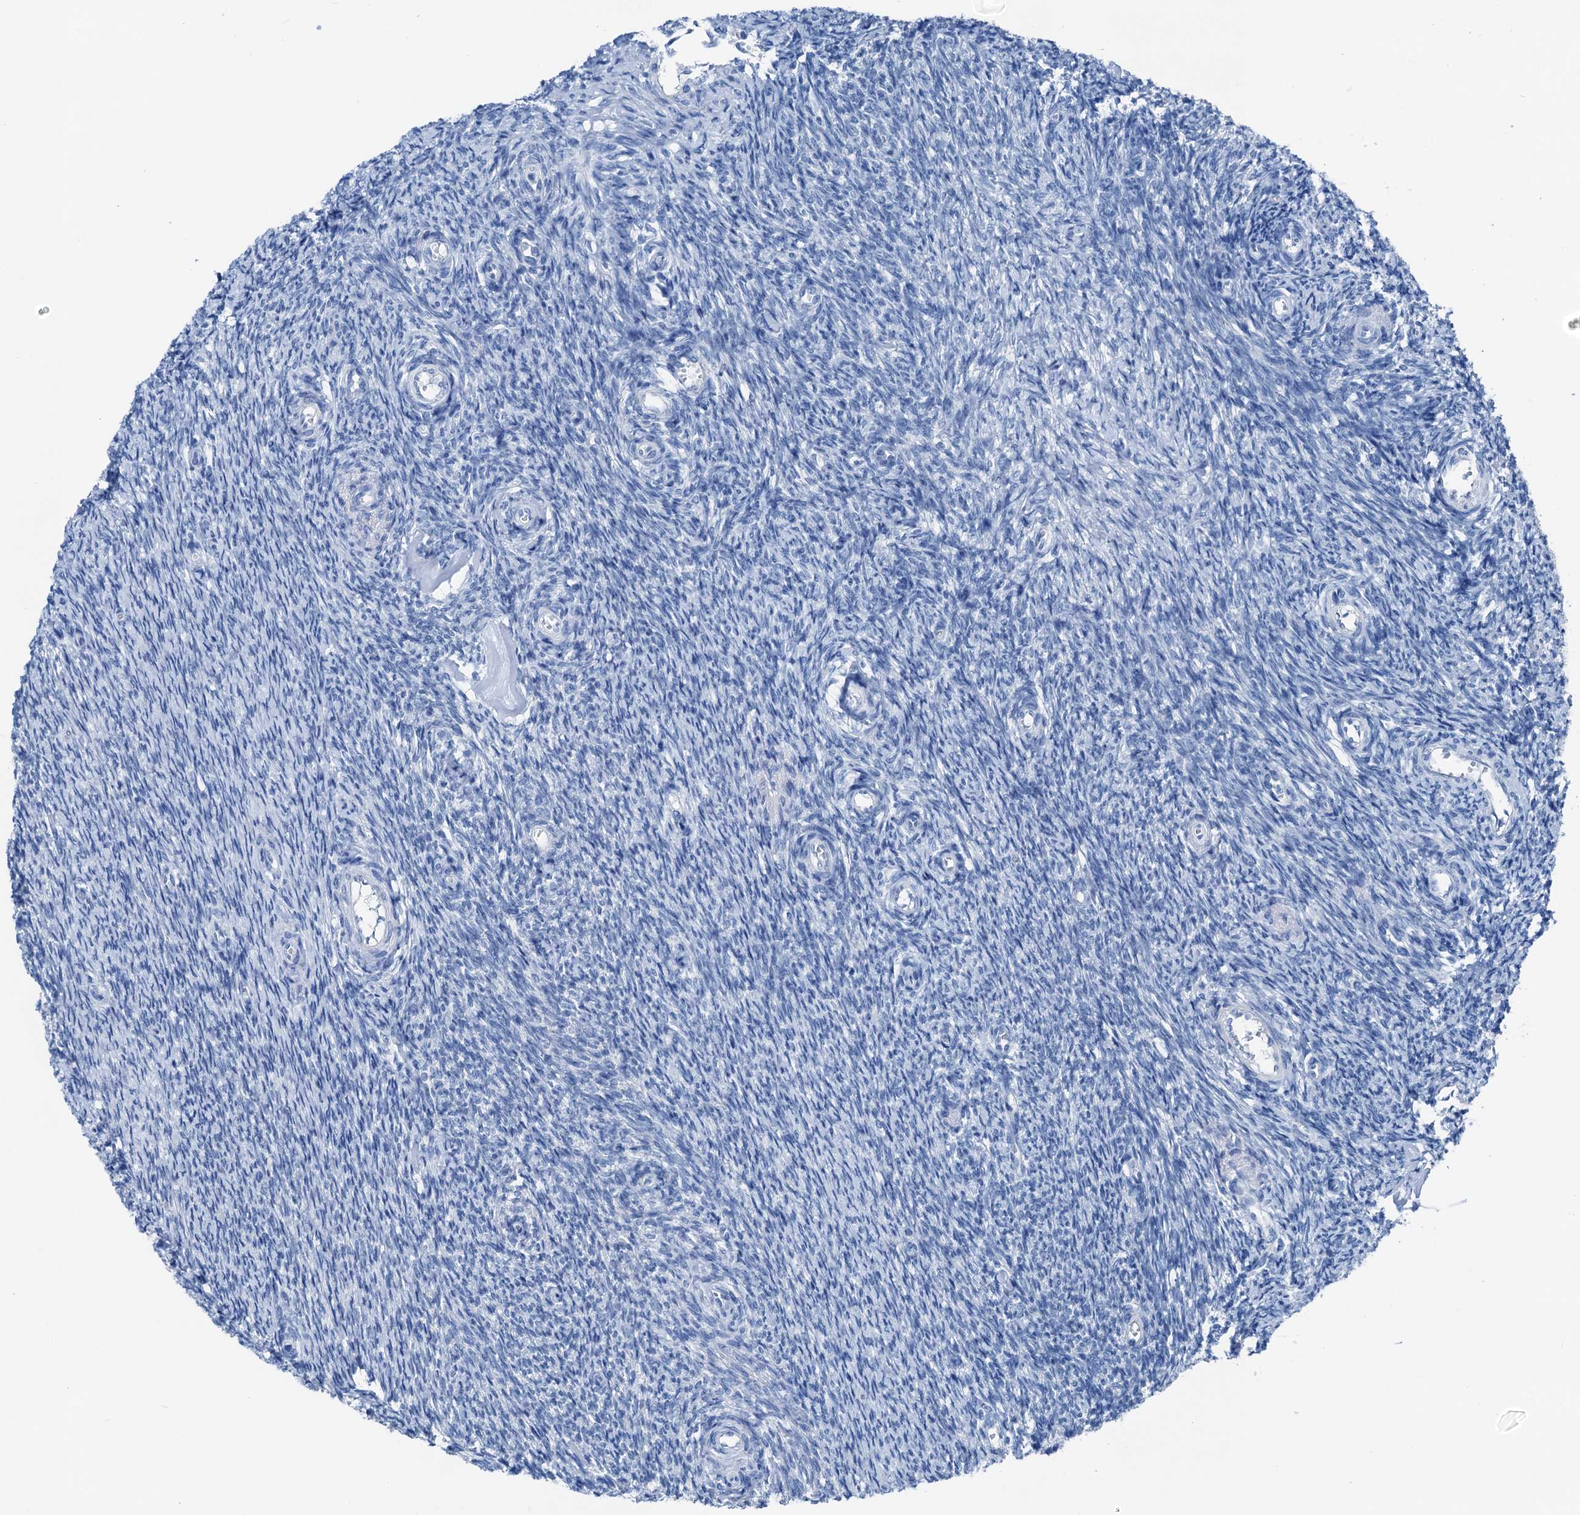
{"staining": {"intensity": "negative", "quantity": "none", "location": "none"}, "tissue": "ovary", "cell_type": "Ovarian stroma cells", "image_type": "normal", "snomed": [{"axis": "morphology", "description": "Normal tissue, NOS"}, {"axis": "topography", "description": "Ovary"}], "caption": "DAB (3,3'-diaminobenzidine) immunohistochemical staining of benign ovary displays no significant staining in ovarian stroma cells. Brightfield microscopy of IHC stained with DAB (3,3'-diaminobenzidine) (brown) and hematoxylin (blue), captured at high magnification.", "gene": "CBLN3", "patient": {"sex": "female", "age": 44}}